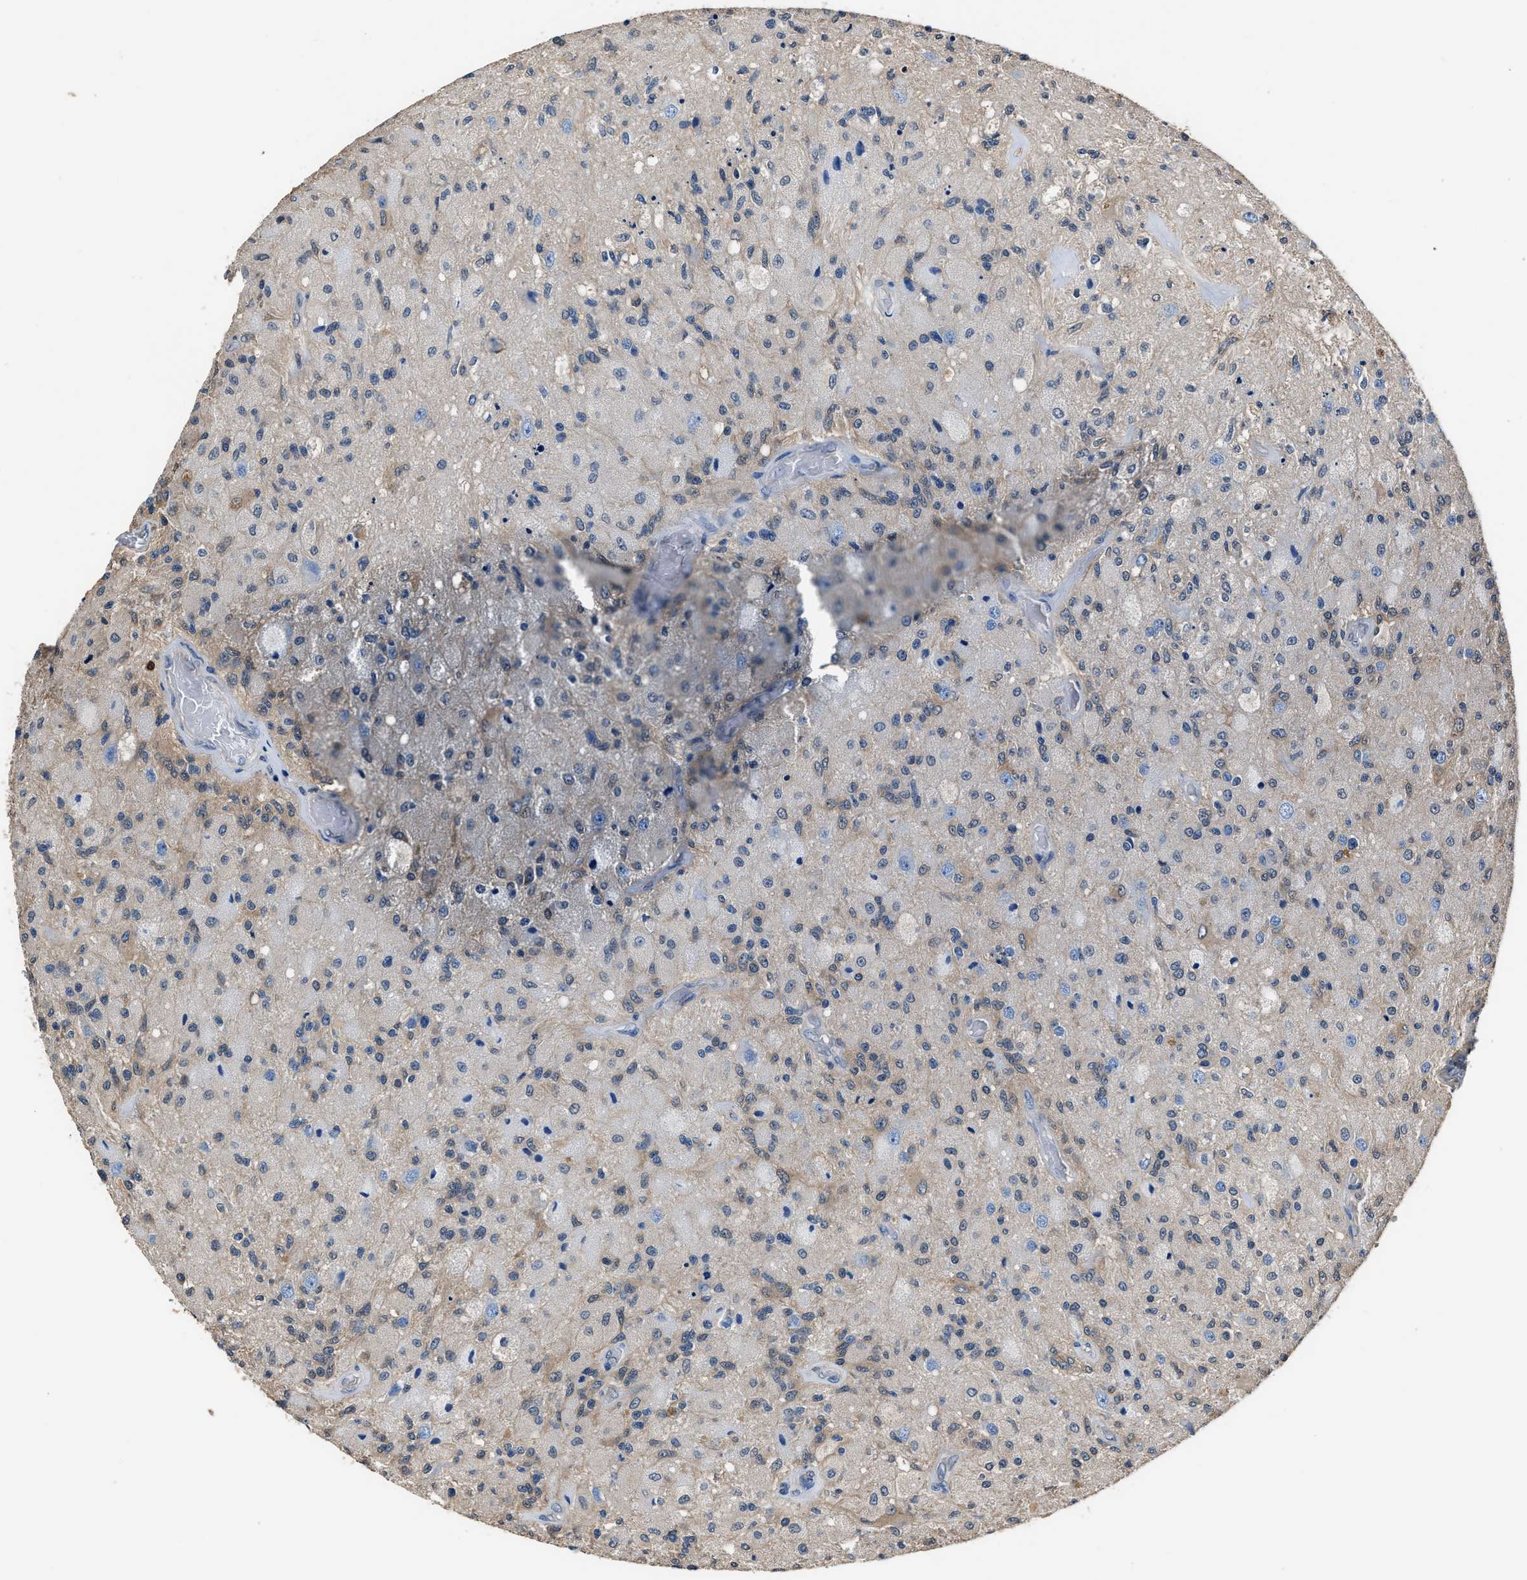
{"staining": {"intensity": "weak", "quantity": "<25%", "location": "cytoplasmic/membranous"}, "tissue": "glioma", "cell_type": "Tumor cells", "image_type": "cancer", "snomed": [{"axis": "morphology", "description": "Normal tissue, NOS"}, {"axis": "morphology", "description": "Glioma, malignant, High grade"}, {"axis": "topography", "description": "Cerebral cortex"}], "caption": "This is an immunohistochemistry image of human glioma. There is no expression in tumor cells.", "gene": "GSTP1", "patient": {"sex": "male", "age": 77}}